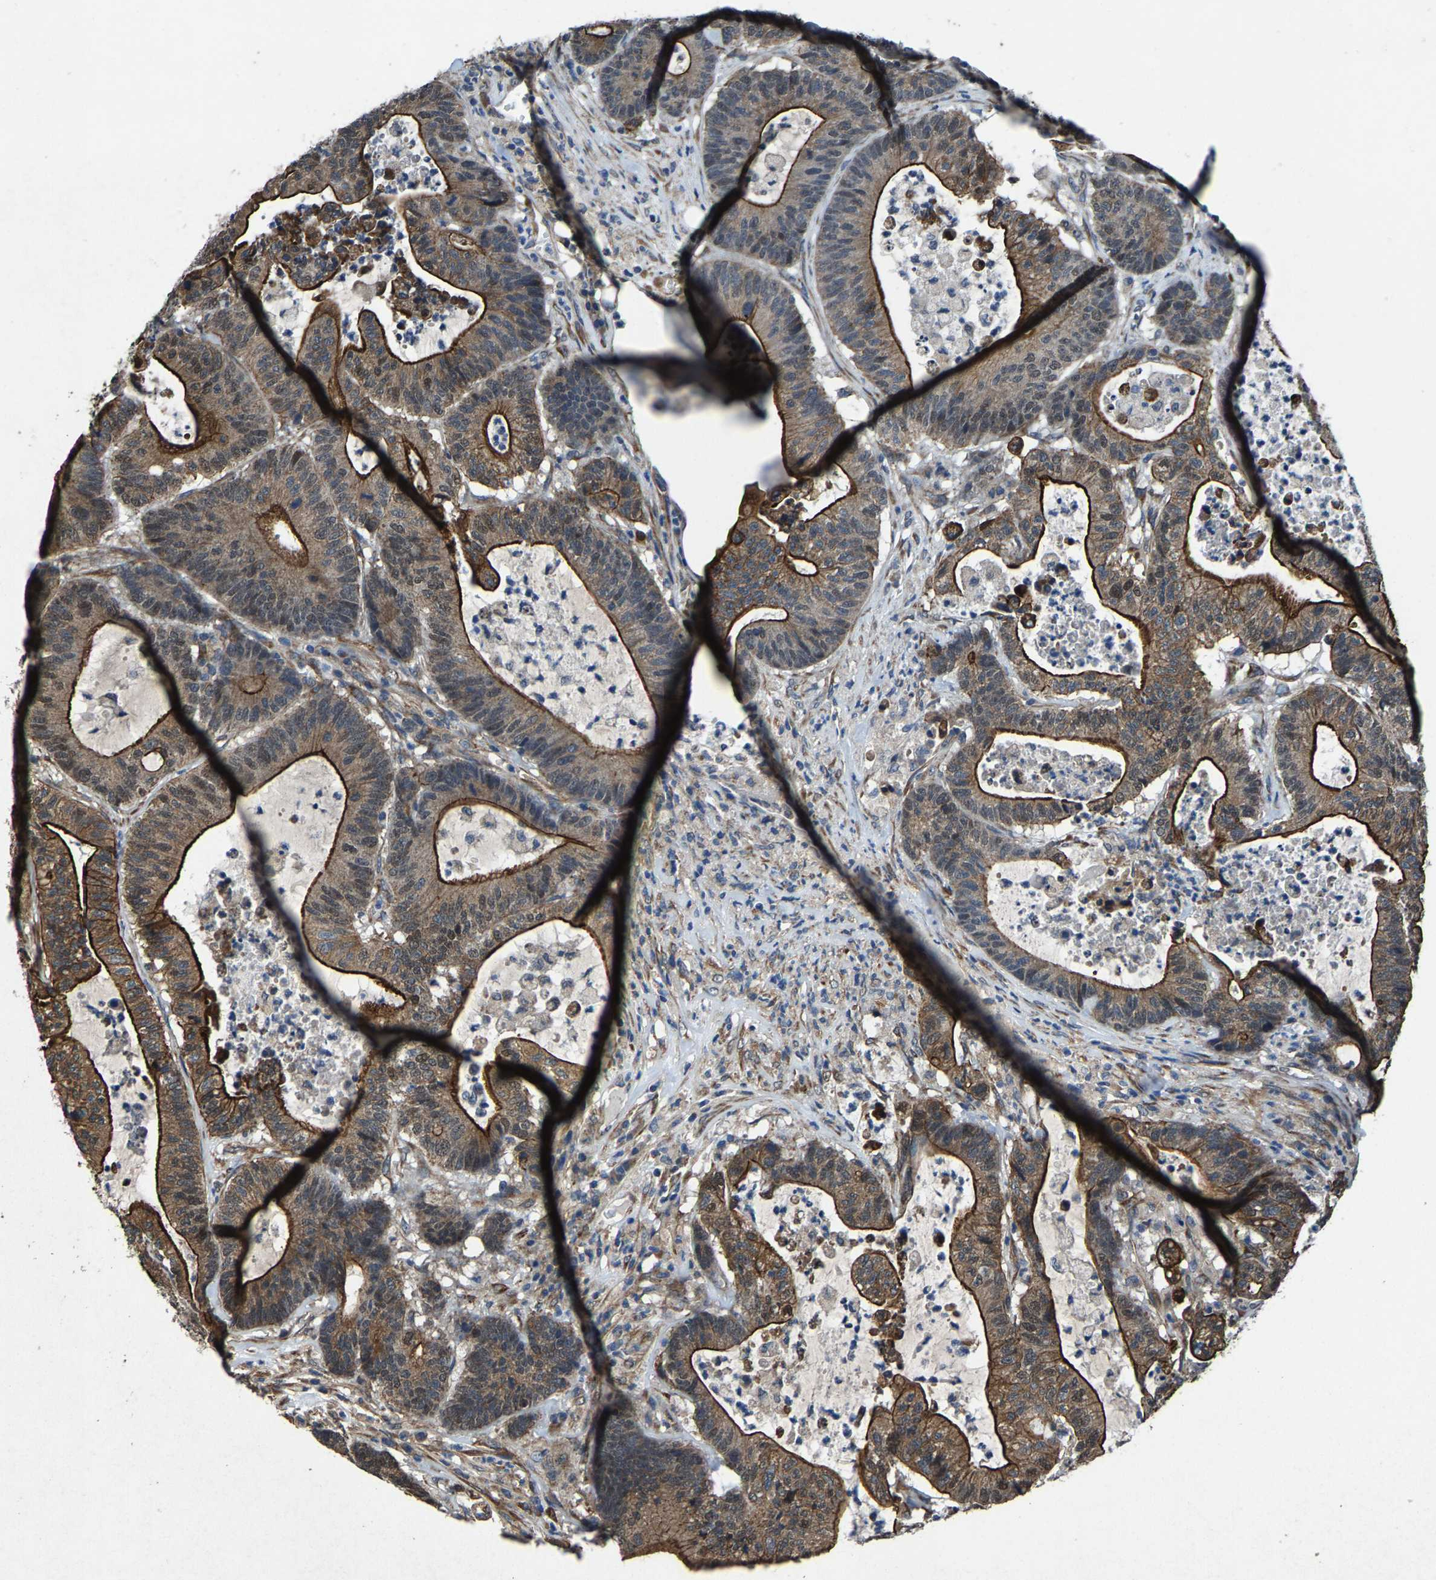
{"staining": {"intensity": "moderate", "quantity": ">75%", "location": "cytoplasmic/membranous"}, "tissue": "colorectal cancer", "cell_type": "Tumor cells", "image_type": "cancer", "snomed": [{"axis": "morphology", "description": "Adenocarcinoma, NOS"}, {"axis": "topography", "description": "Colon"}], "caption": "Adenocarcinoma (colorectal) stained with a brown dye exhibits moderate cytoplasmic/membranous positive expression in about >75% of tumor cells.", "gene": "PDP1", "patient": {"sex": "female", "age": 84}}